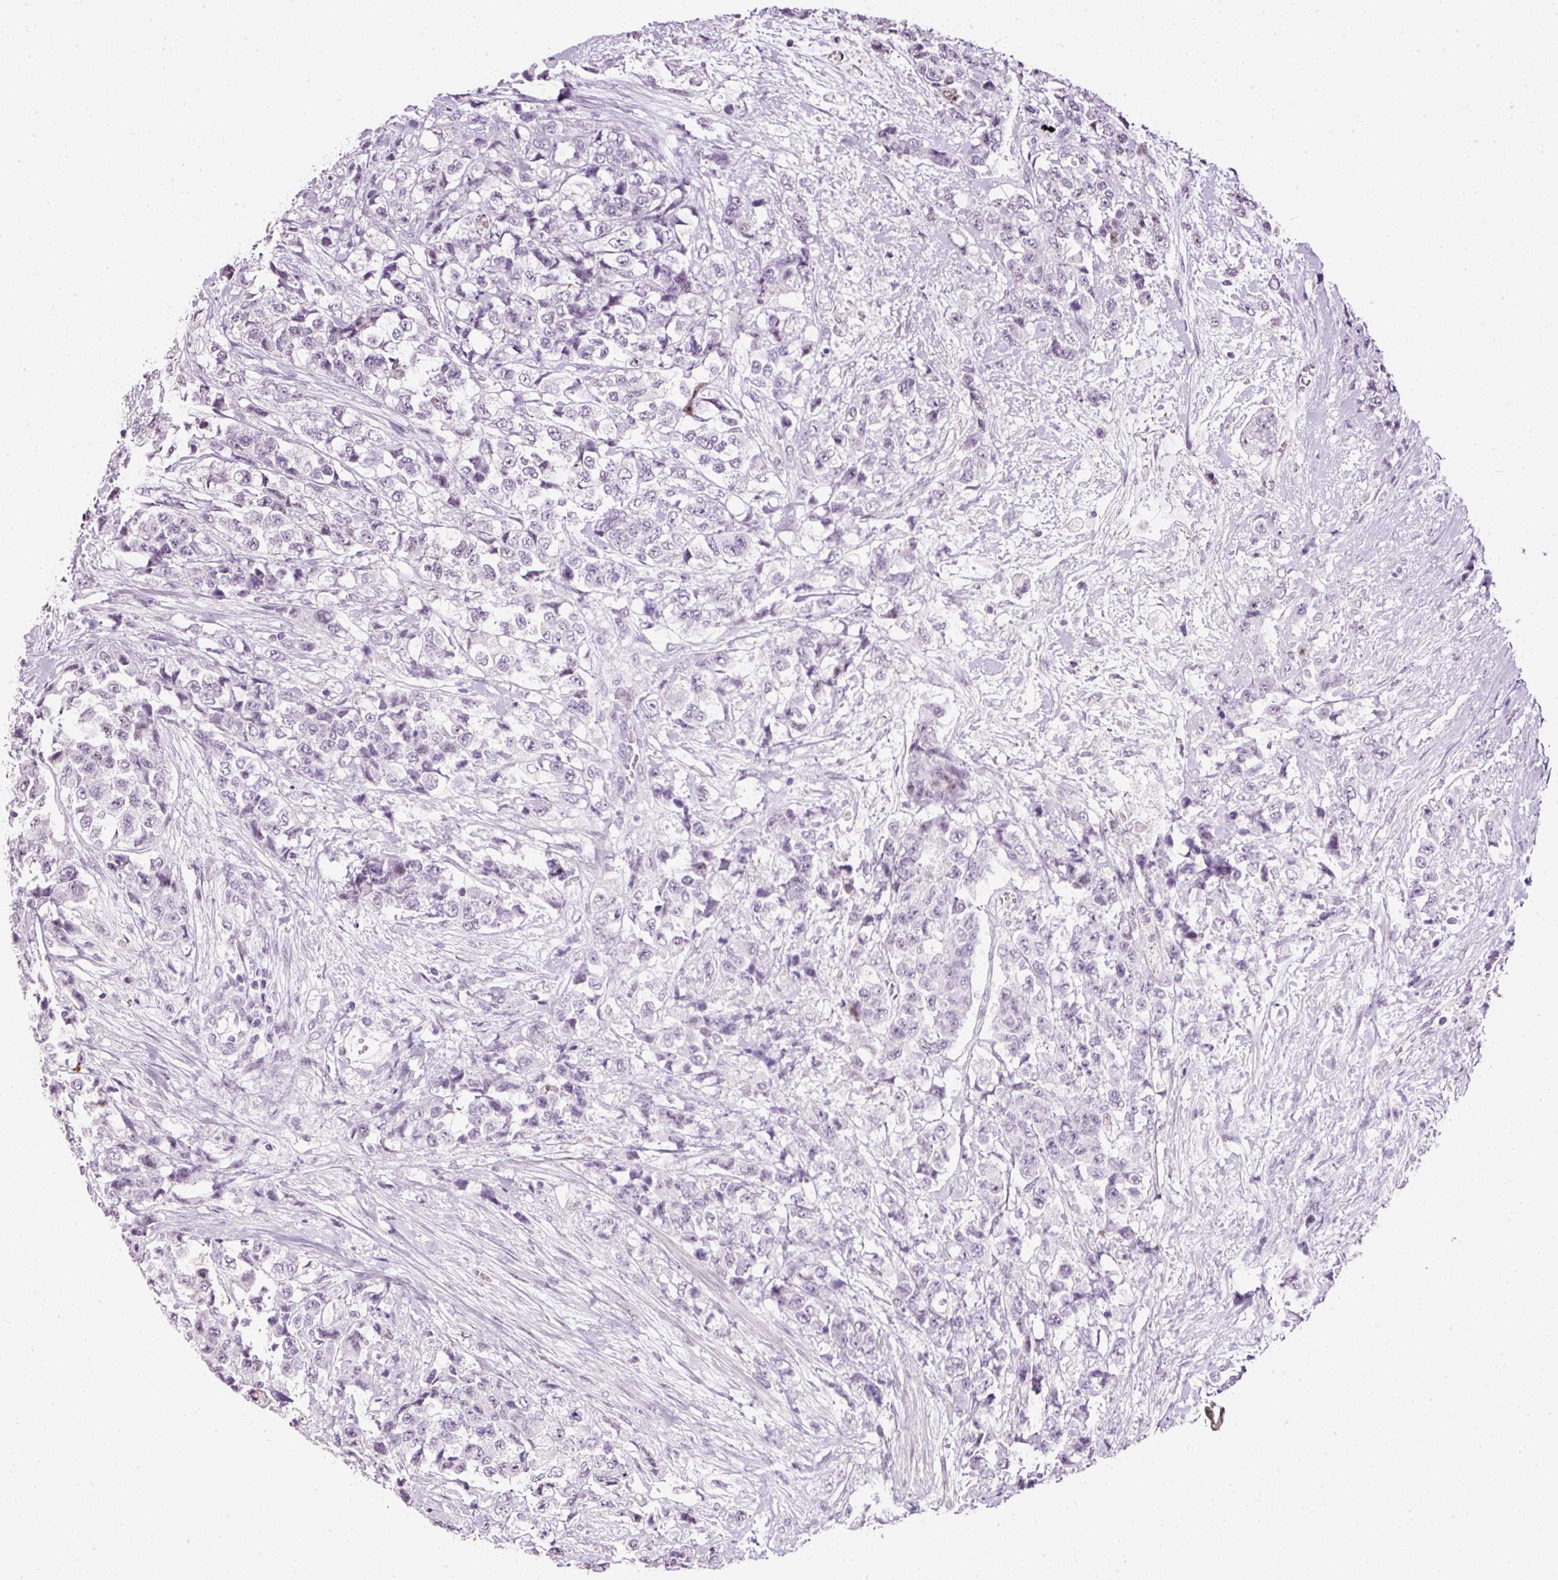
{"staining": {"intensity": "negative", "quantity": "none", "location": "none"}, "tissue": "urothelial cancer", "cell_type": "Tumor cells", "image_type": "cancer", "snomed": [{"axis": "morphology", "description": "Urothelial carcinoma, High grade"}, {"axis": "topography", "description": "Urinary bladder"}], "caption": "A micrograph of urothelial cancer stained for a protein shows no brown staining in tumor cells.", "gene": "PDE6B", "patient": {"sex": "female", "age": 78}}